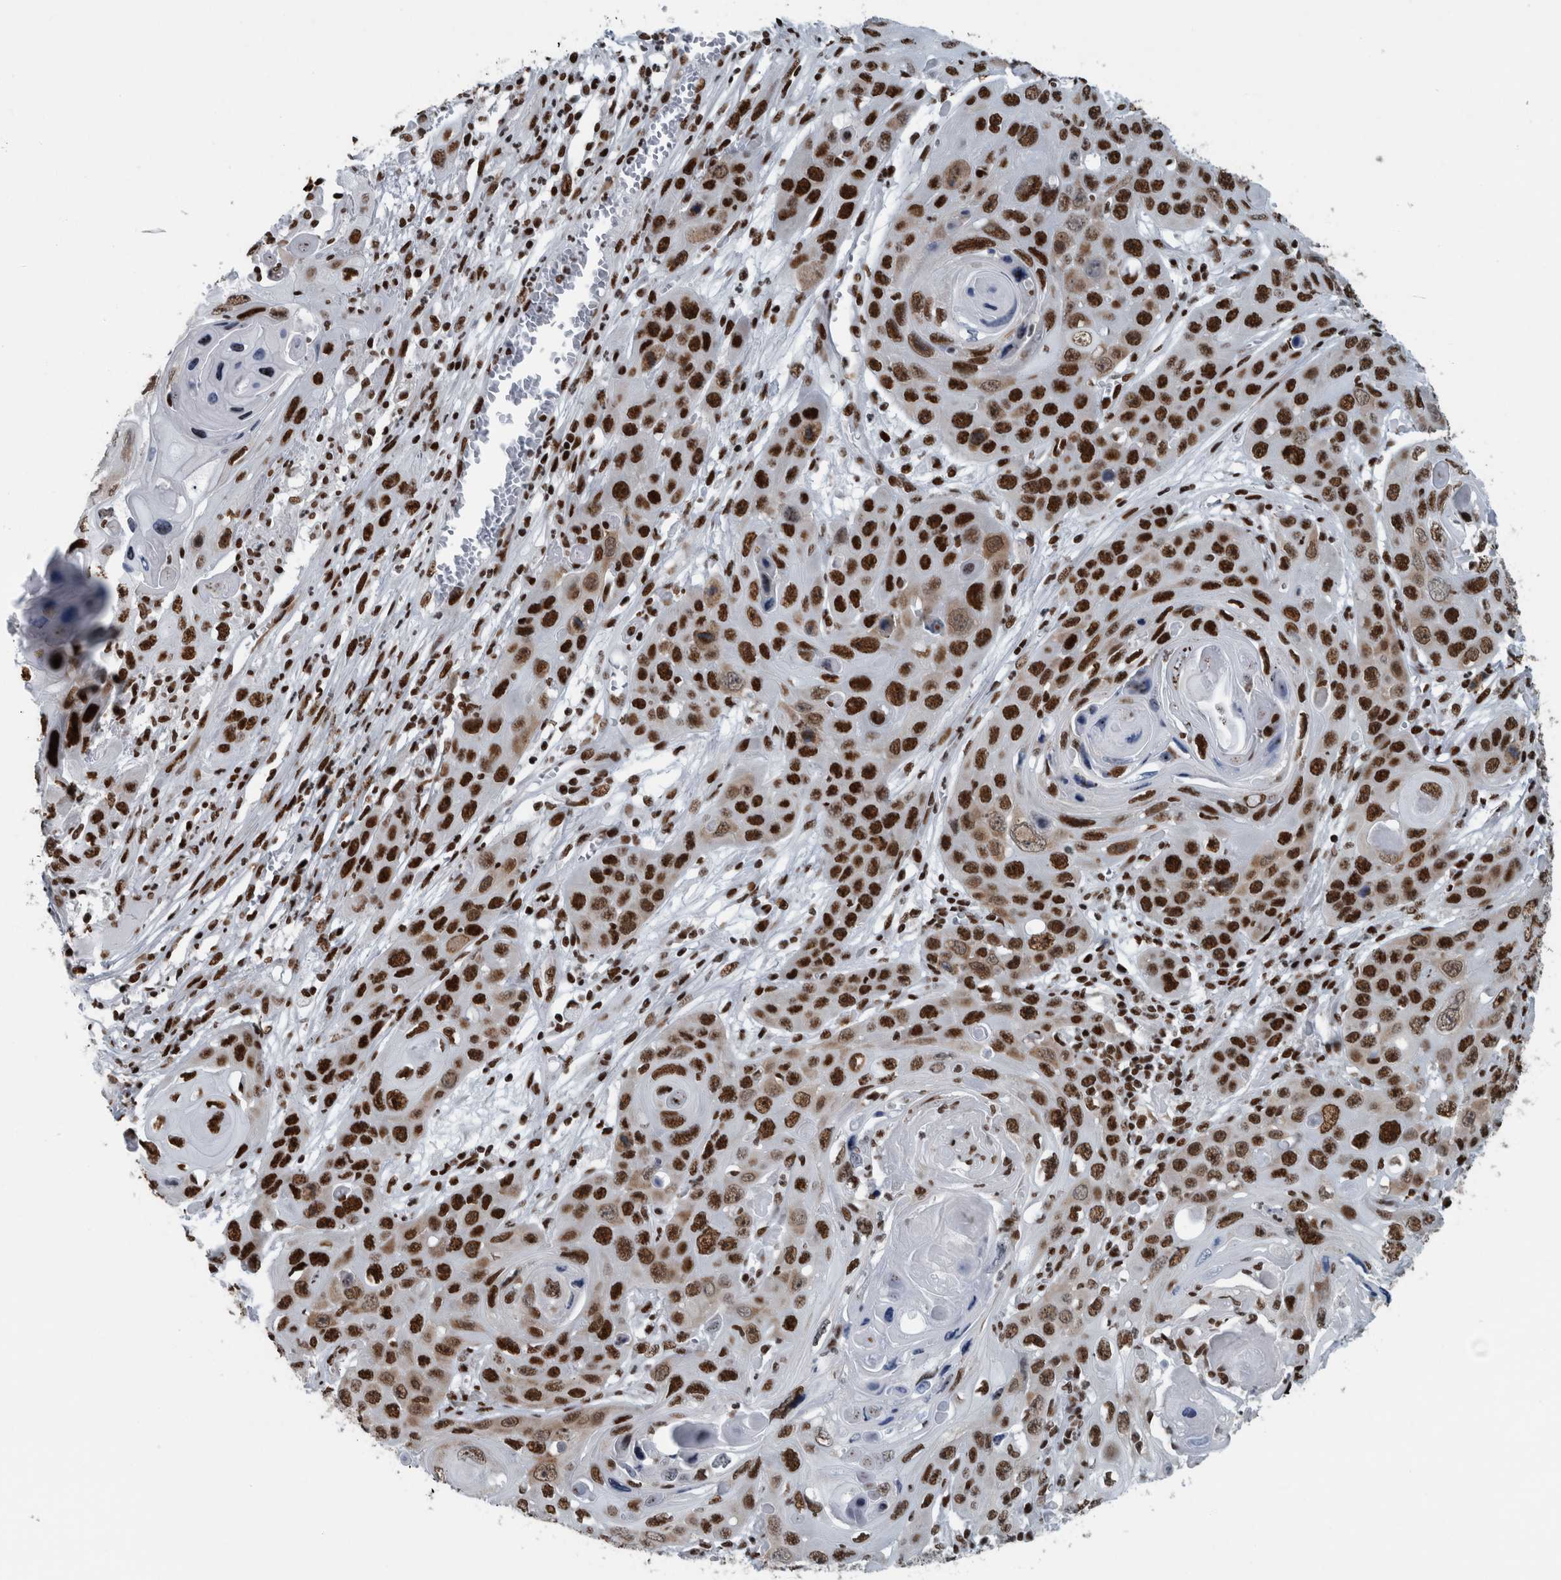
{"staining": {"intensity": "strong", "quantity": ">75%", "location": "nuclear"}, "tissue": "skin cancer", "cell_type": "Tumor cells", "image_type": "cancer", "snomed": [{"axis": "morphology", "description": "Squamous cell carcinoma, NOS"}, {"axis": "topography", "description": "Skin"}], "caption": "High-magnification brightfield microscopy of skin squamous cell carcinoma stained with DAB (brown) and counterstained with hematoxylin (blue). tumor cells exhibit strong nuclear staining is present in approximately>75% of cells.", "gene": "DNMT3A", "patient": {"sex": "male", "age": 55}}